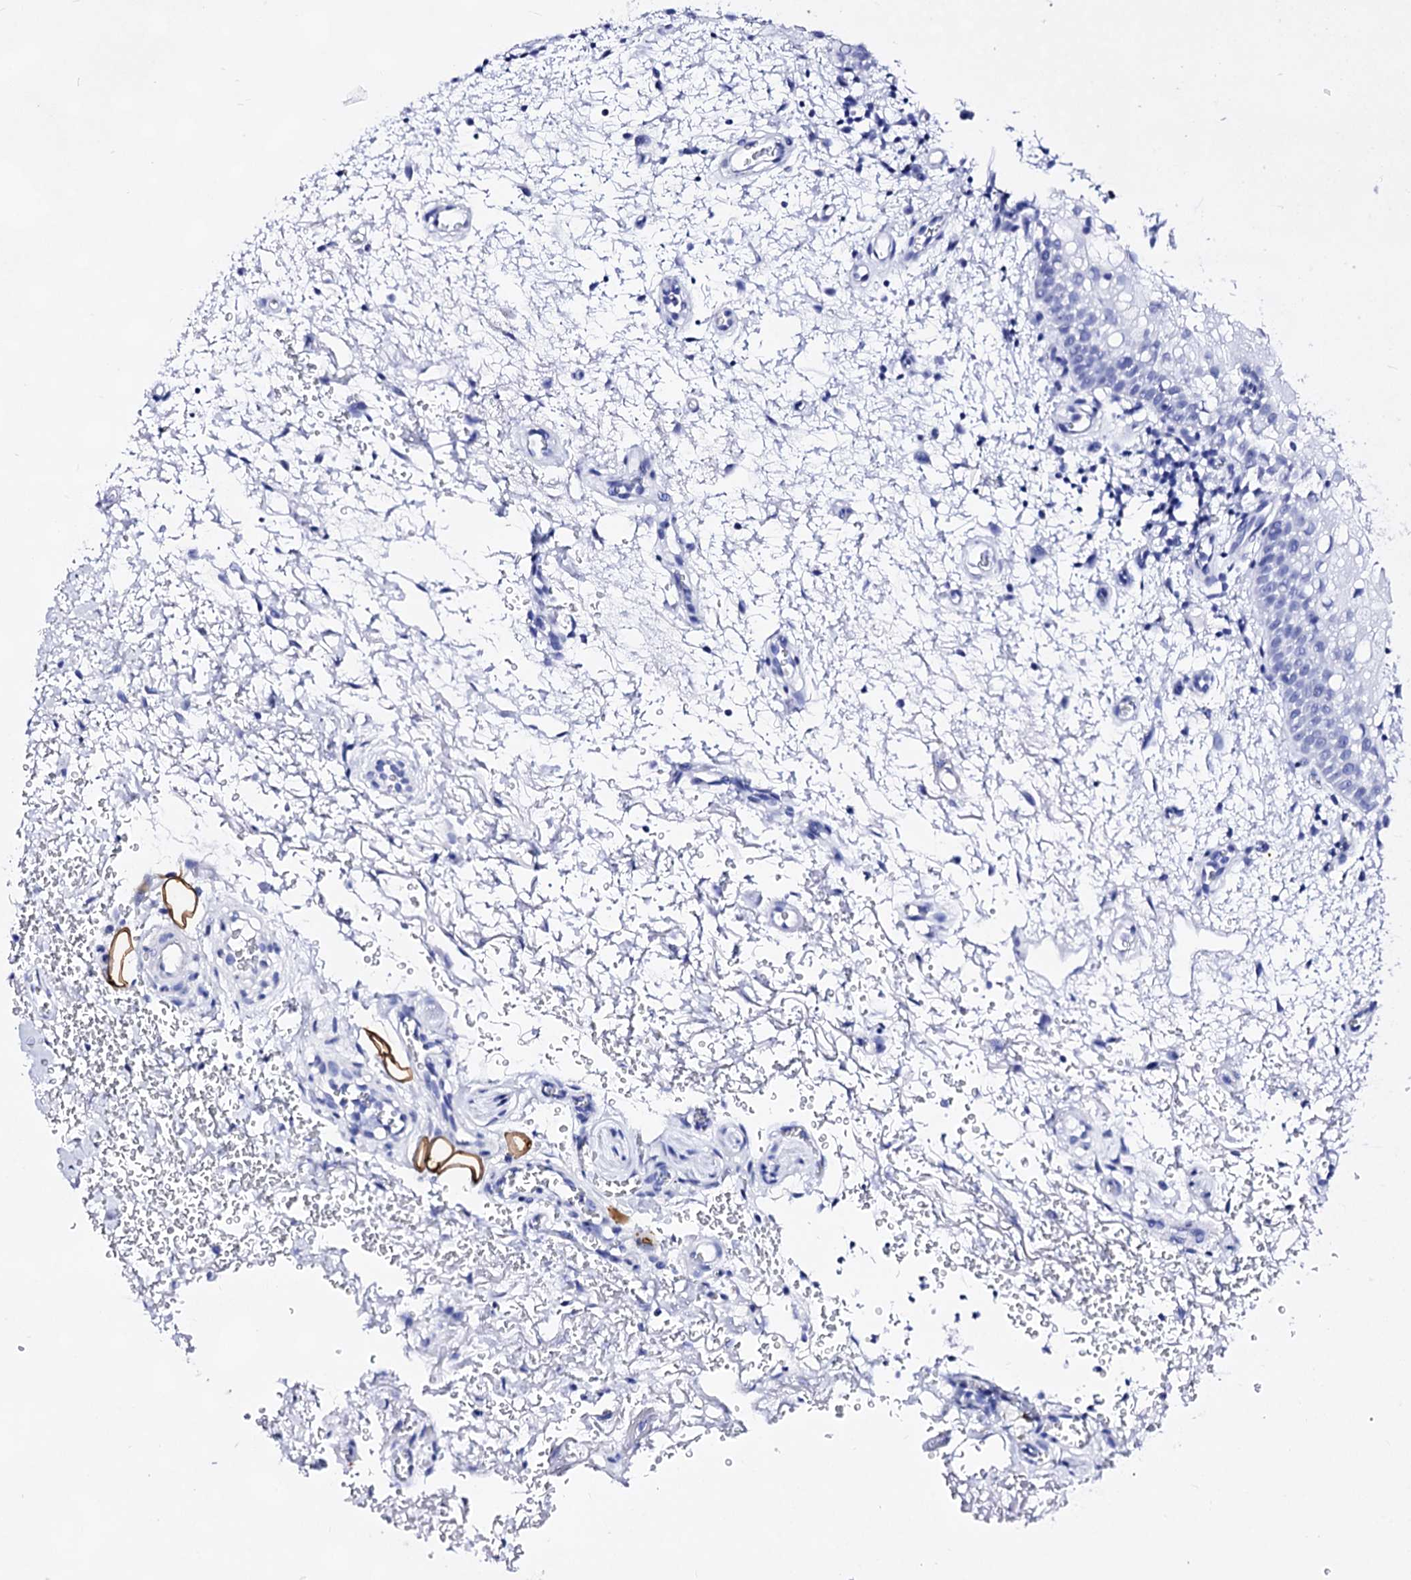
{"staining": {"intensity": "negative", "quantity": "none", "location": "none"}, "tissue": "oral mucosa", "cell_type": "Squamous epithelial cells", "image_type": "normal", "snomed": [{"axis": "morphology", "description": "Normal tissue, NOS"}, {"axis": "morphology", "description": "Squamous cell carcinoma, NOS"}, {"axis": "topography", "description": "Oral tissue"}, {"axis": "topography", "description": "Head-Neck"}], "caption": "Squamous epithelial cells are negative for protein expression in normal human oral mucosa. (IHC, brightfield microscopy, high magnification).", "gene": "PLIN1", "patient": {"sex": "male", "age": 68}}